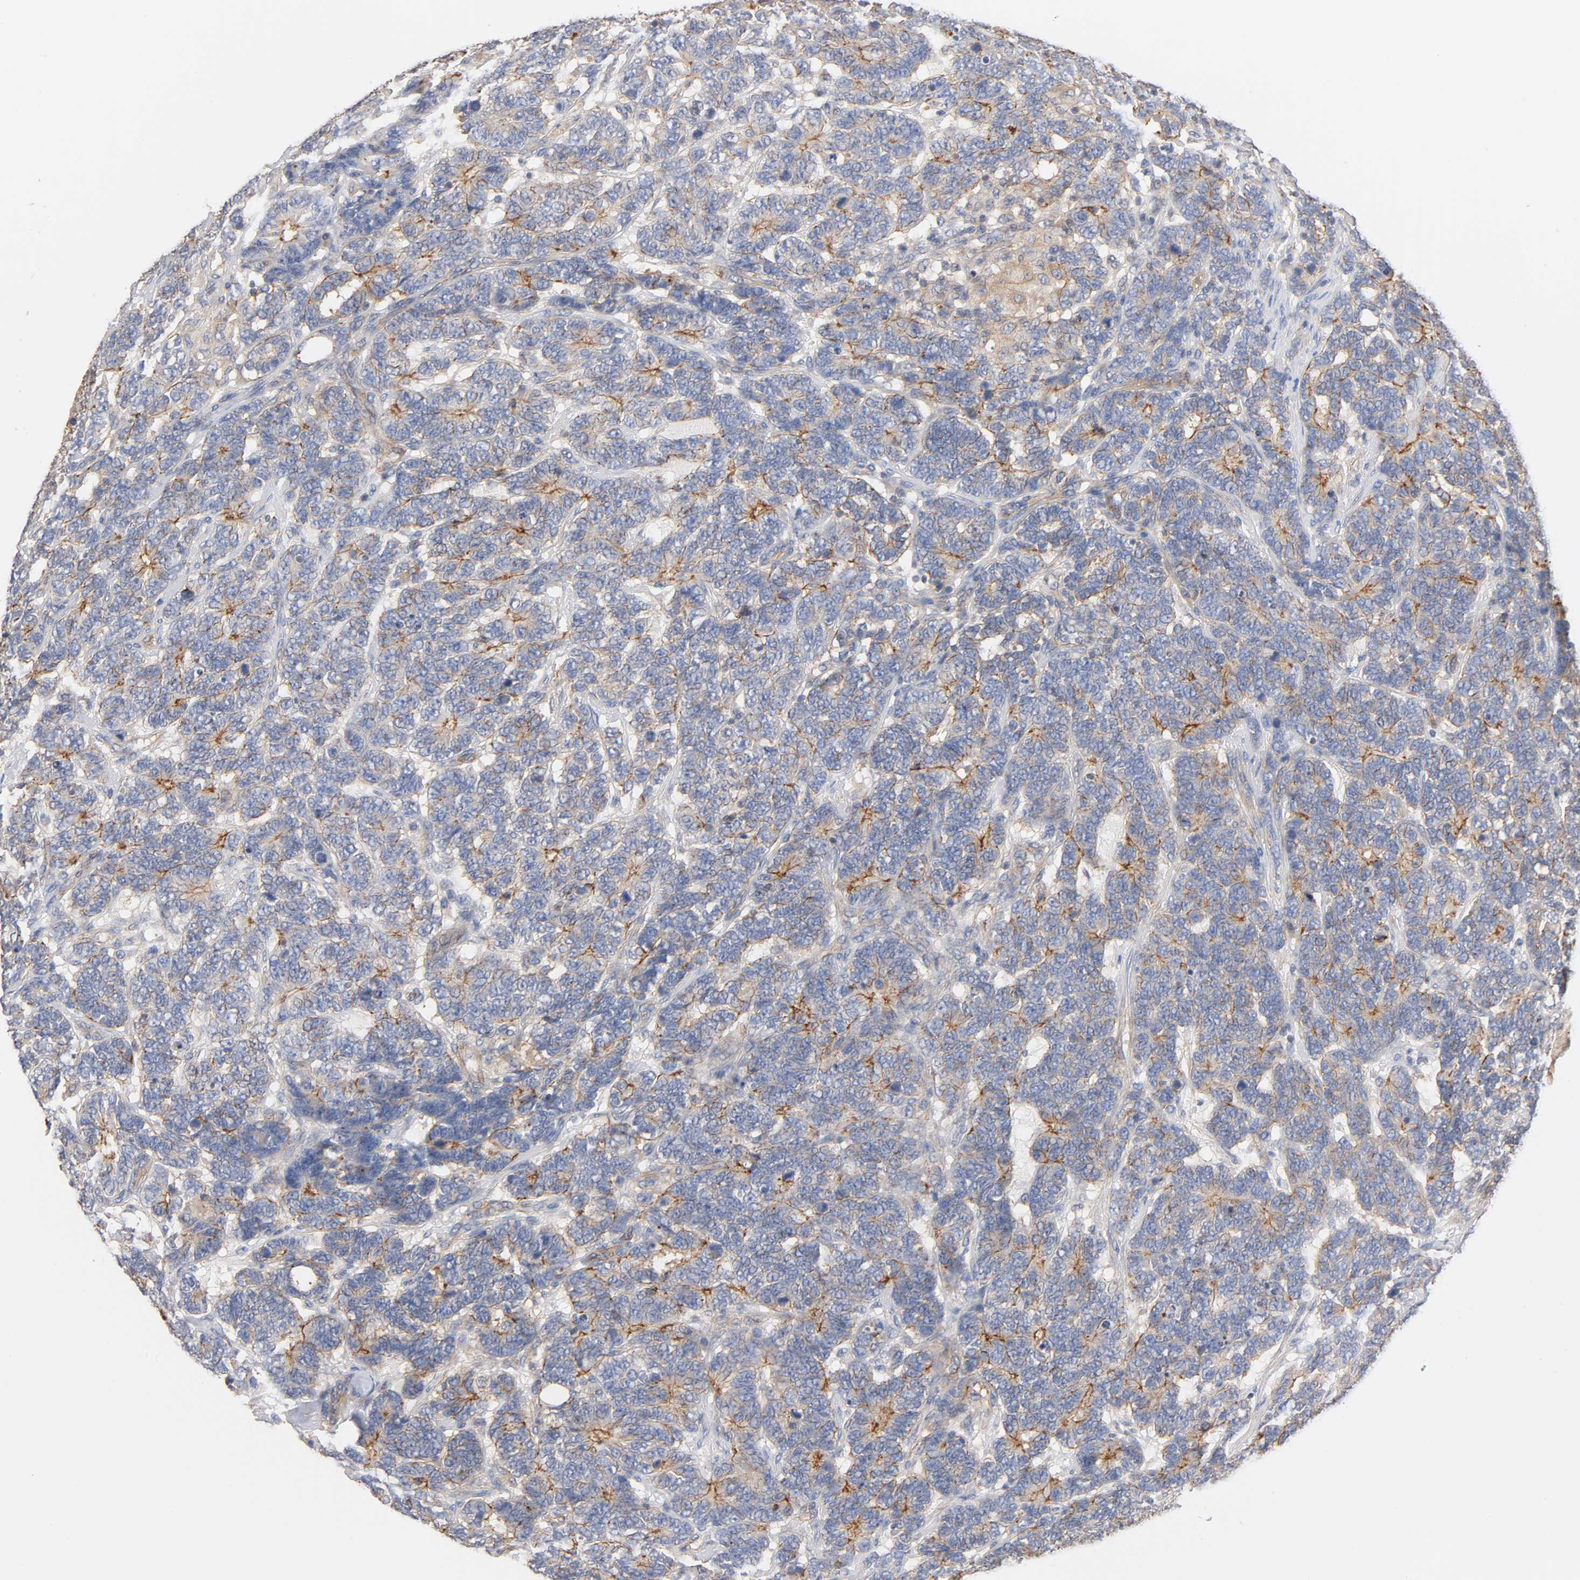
{"staining": {"intensity": "strong", "quantity": ">75%", "location": "cytoplasmic/membranous"}, "tissue": "testis cancer", "cell_type": "Tumor cells", "image_type": "cancer", "snomed": [{"axis": "morphology", "description": "Carcinoma, Embryonal, NOS"}, {"axis": "topography", "description": "Testis"}], "caption": "IHC image of neoplastic tissue: testis cancer stained using immunohistochemistry (IHC) exhibits high levels of strong protein expression localized specifically in the cytoplasmic/membranous of tumor cells, appearing as a cytoplasmic/membranous brown color.", "gene": "STRN3", "patient": {"sex": "male", "age": 26}}